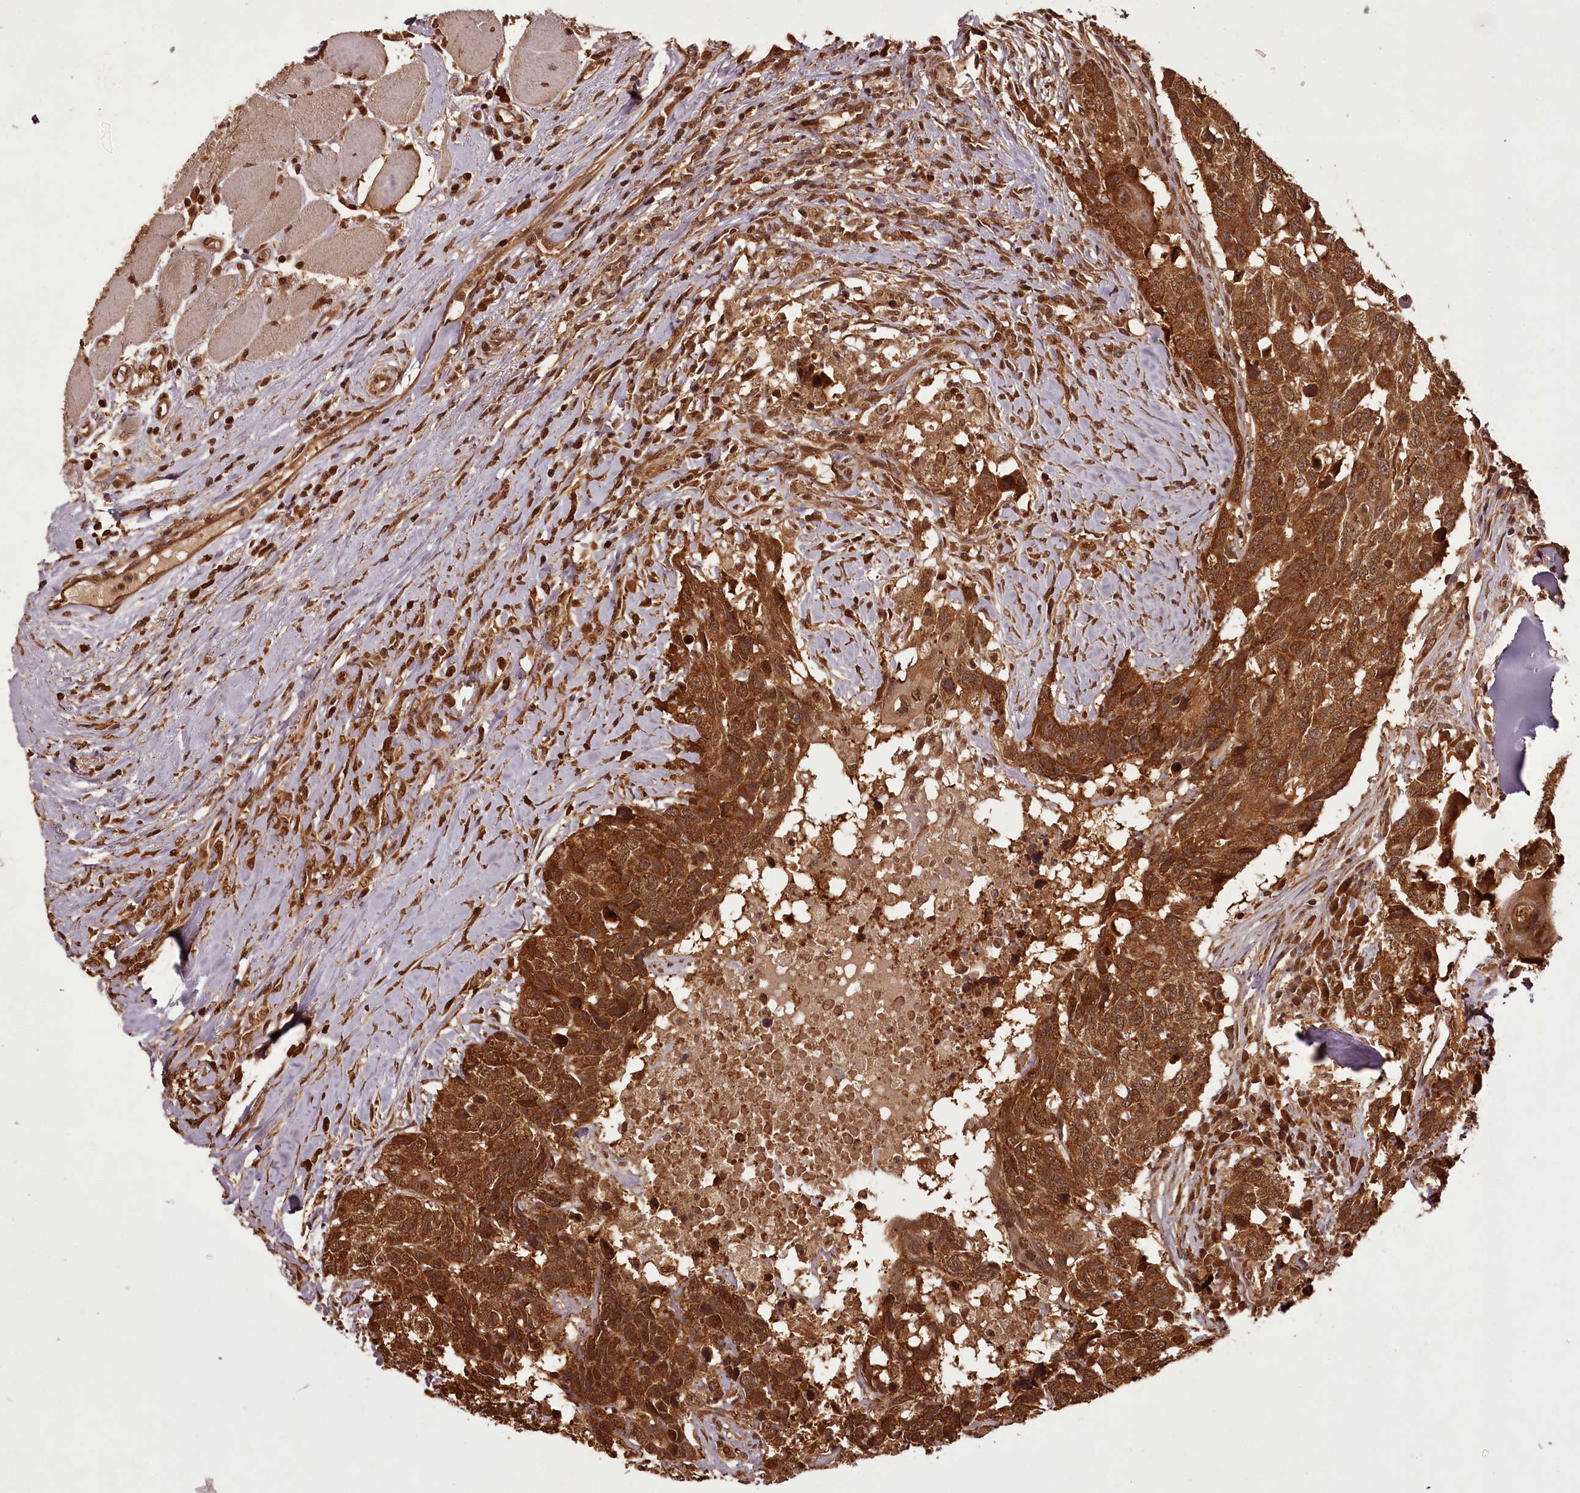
{"staining": {"intensity": "strong", "quantity": ">75%", "location": "cytoplasmic/membranous"}, "tissue": "head and neck cancer", "cell_type": "Tumor cells", "image_type": "cancer", "snomed": [{"axis": "morphology", "description": "Squamous cell carcinoma, NOS"}, {"axis": "topography", "description": "Head-Neck"}], "caption": "IHC micrograph of neoplastic tissue: head and neck cancer stained using immunohistochemistry demonstrates high levels of strong protein expression localized specifically in the cytoplasmic/membranous of tumor cells, appearing as a cytoplasmic/membranous brown color.", "gene": "NPRL2", "patient": {"sex": "male", "age": 66}}